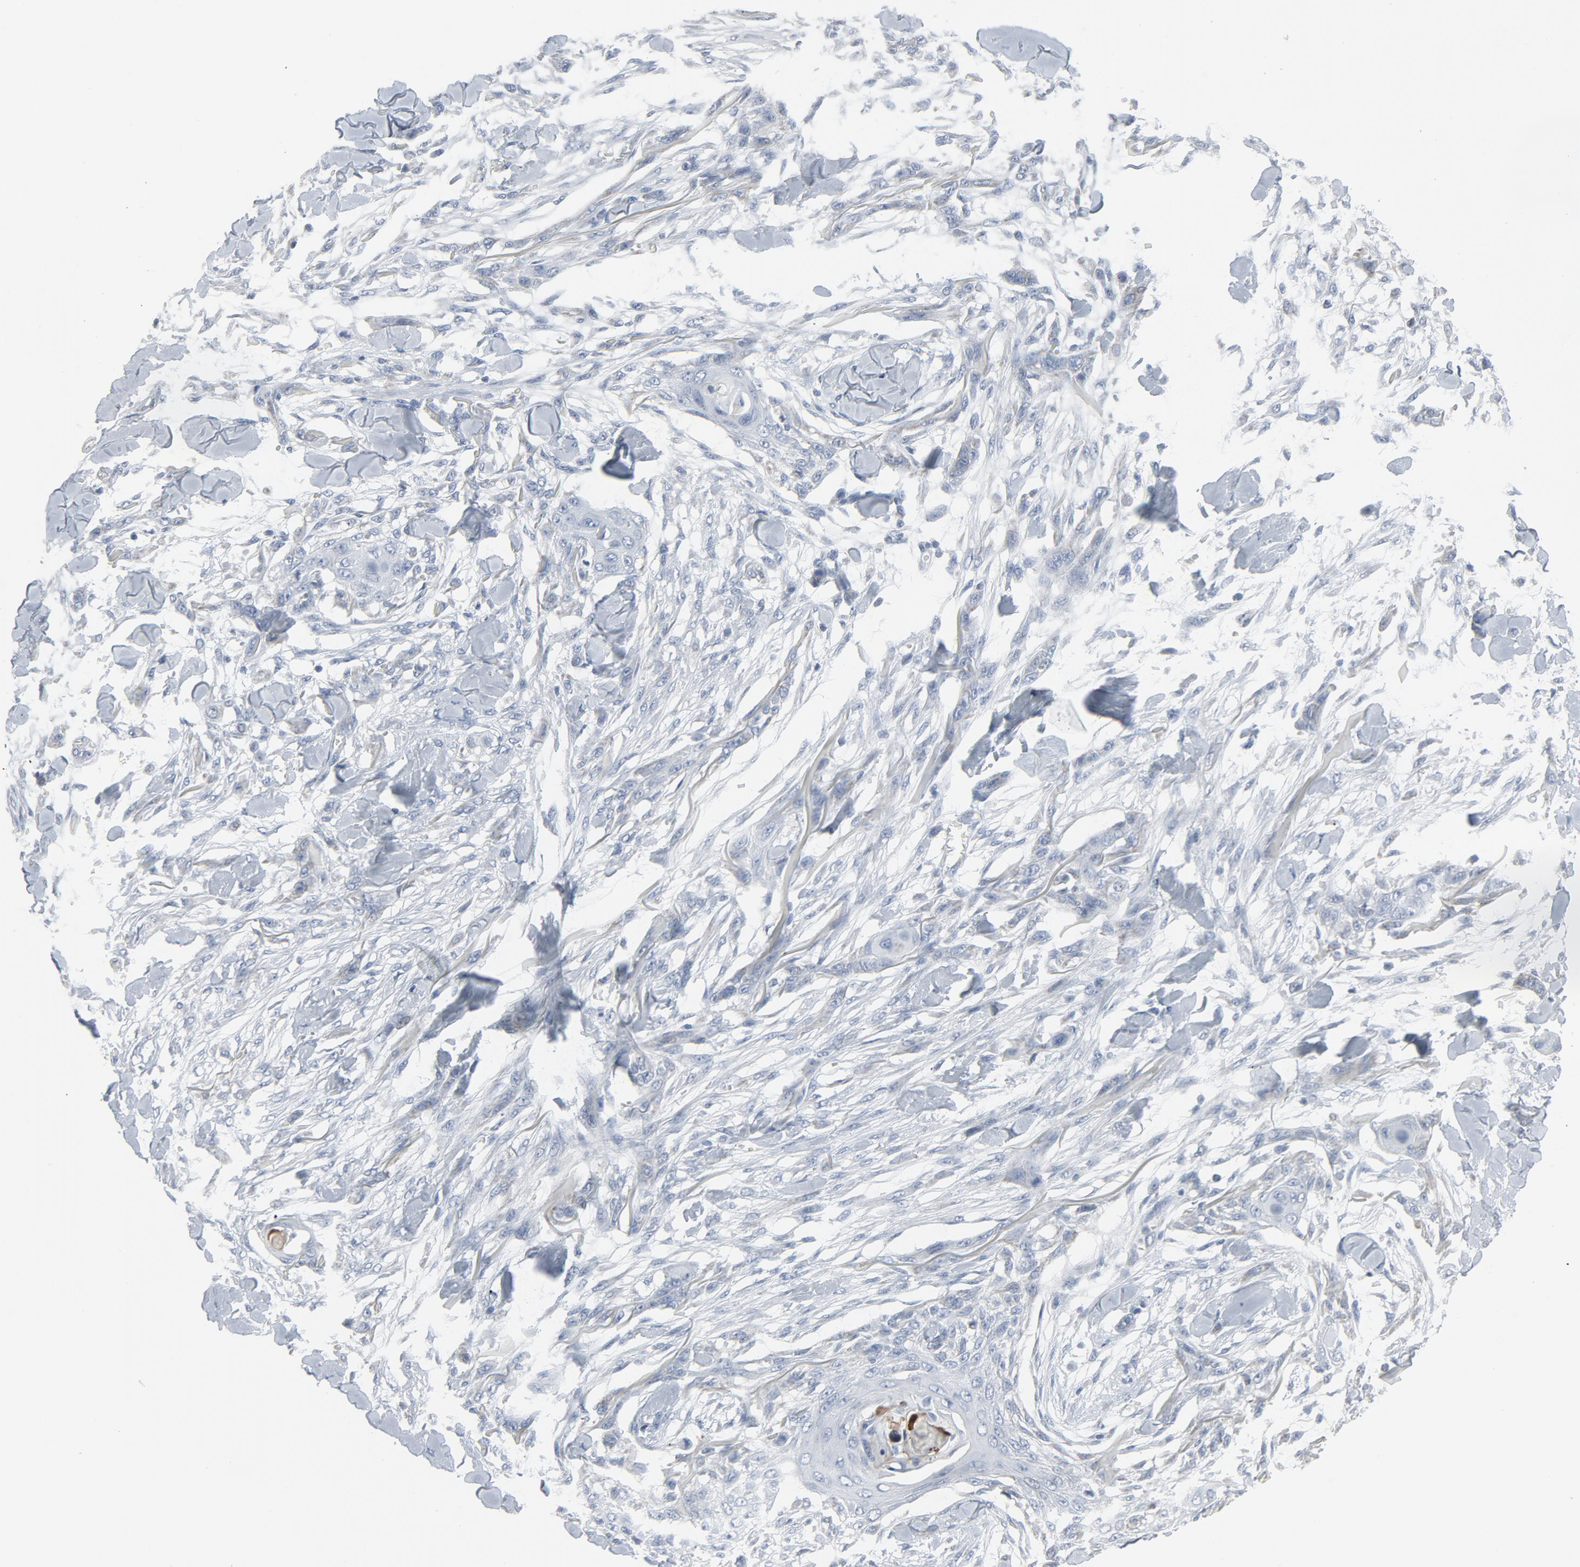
{"staining": {"intensity": "negative", "quantity": "none", "location": "none"}, "tissue": "skin cancer", "cell_type": "Tumor cells", "image_type": "cancer", "snomed": [{"axis": "morphology", "description": "Normal tissue, NOS"}, {"axis": "morphology", "description": "Squamous cell carcinoma, NOS"}, {"axis": "topography", "description": "Skin"}], "caption": "This is an immunohistochemistry (IHC) image of human skin cancer (squamous cell carcinoma). There is no positivity in tumor cells.", "gene": "GPX2", "patient": {"sex": "female", "age": 59}}